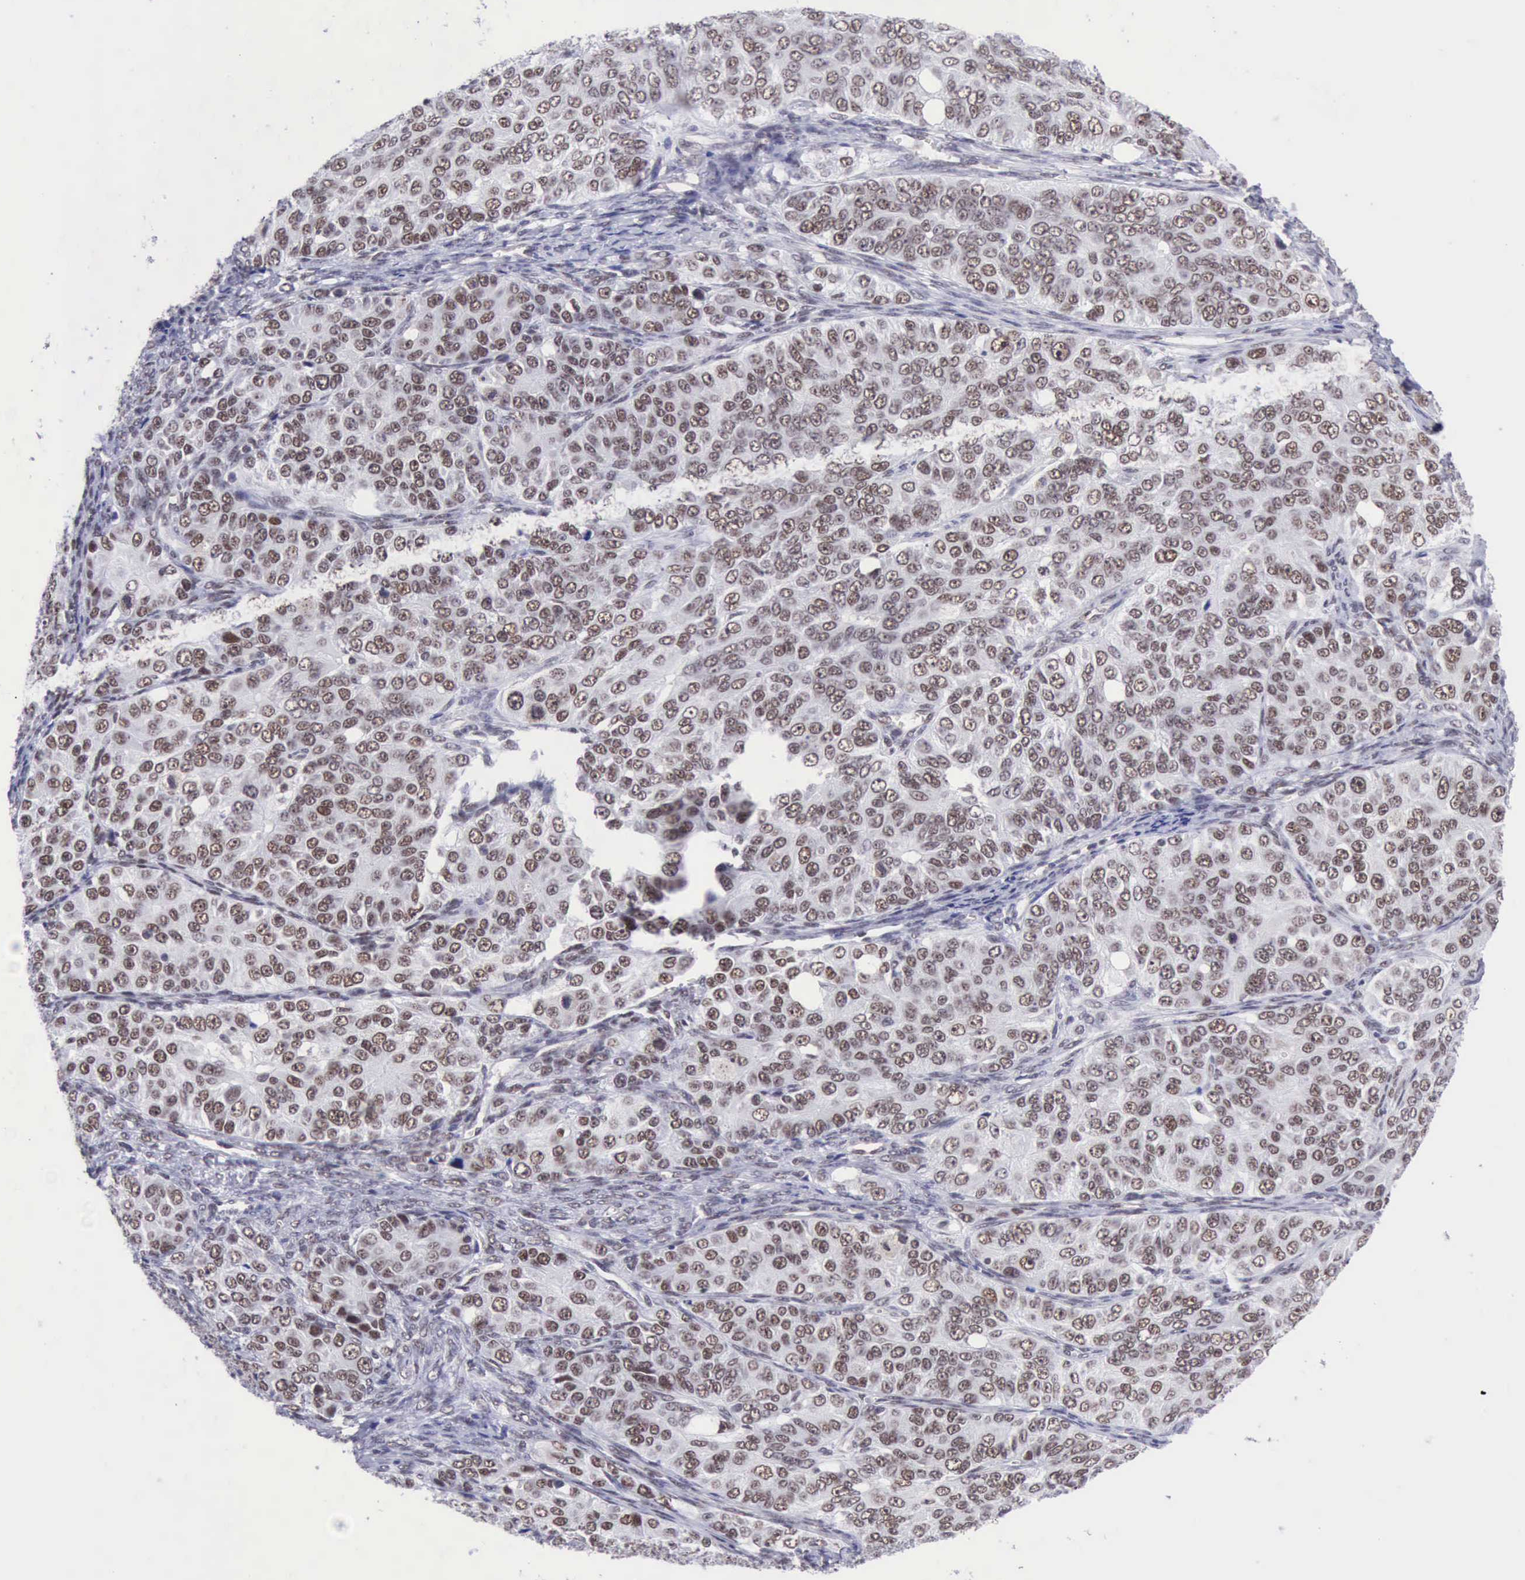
{"staining": {"intensity": "weak", "quantity": ">75%", "location": "nuclear"}, "tissue": "ovarian cancer", "cell_type": "Tumor cells", "image_type": "cancer", "snomed": [{"axis": "morphology", "description": "Carcinoma, endometroid"}, {"axis": "topography", "description": "Ovary"}], "caption": "Immunohistochemical staining of ovarian cancer displays low levels of weak nuclear protein staining in about >75% of tumor cells. The staining was performed using DAB (3,3'-diaminobenzidine) to visualize the protein expression in brown, while the nuclei were stained in blue with hematoxylin (Magnification: 20x).", "gene": "ERCC4", "patient": {"sex": "female", "age": 51}}